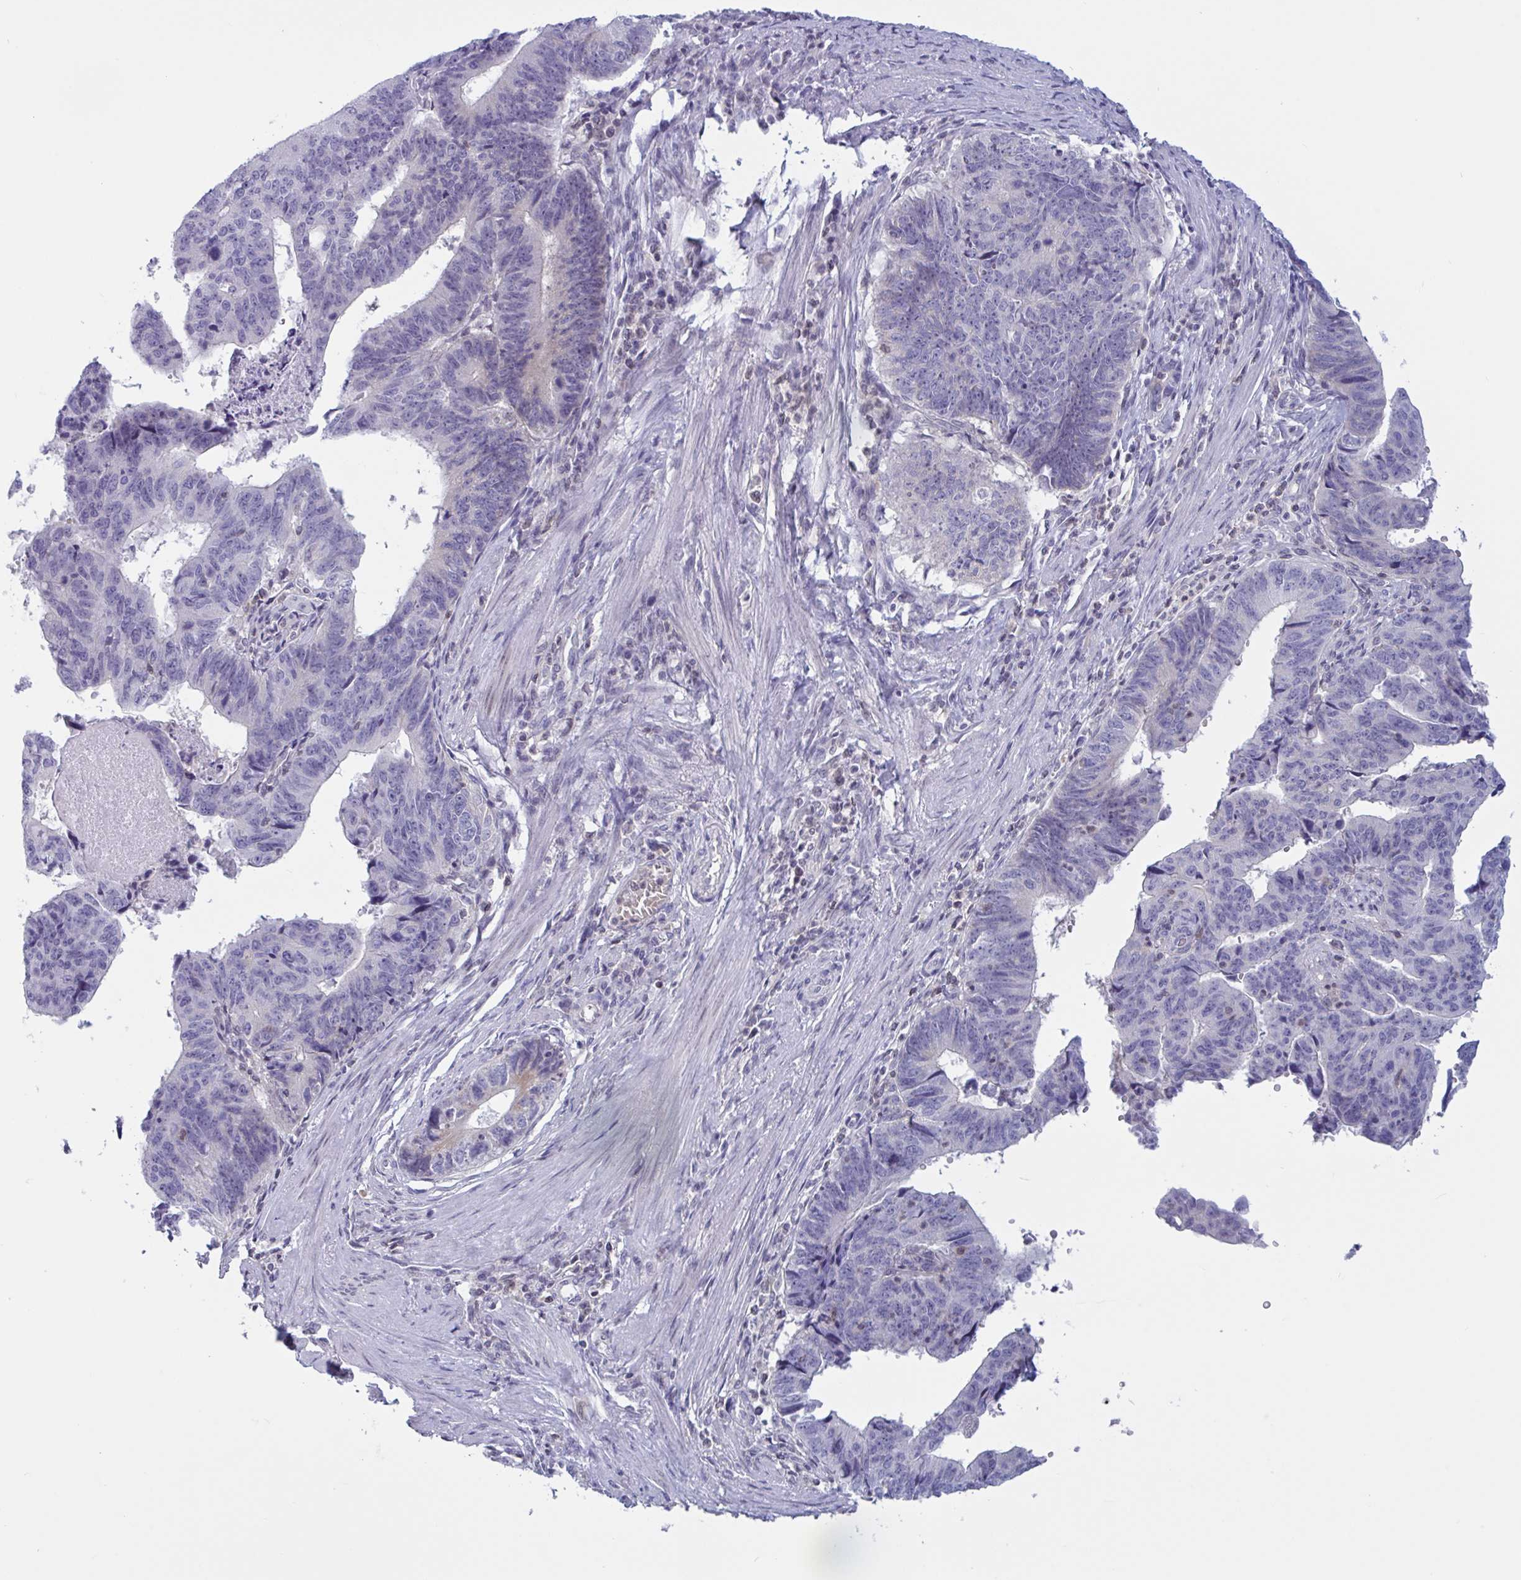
{"staining": {"intensity": "negative", "quantity": "none", "location": "none"}, "tissue": "stomach cancer", "cell_type": "Tumor cells", "image_type": "cancer", "snomed": [{"axis": "morphology", "description": "Adenocarcinoma, NOS"}, {"axis": "topography", "description": "Stomach"}], "caption": "Tumor cells show no significant protein staining in stomach cancer.", "gene": "TANK", "patient": {"sex": "male", "age": 59}}